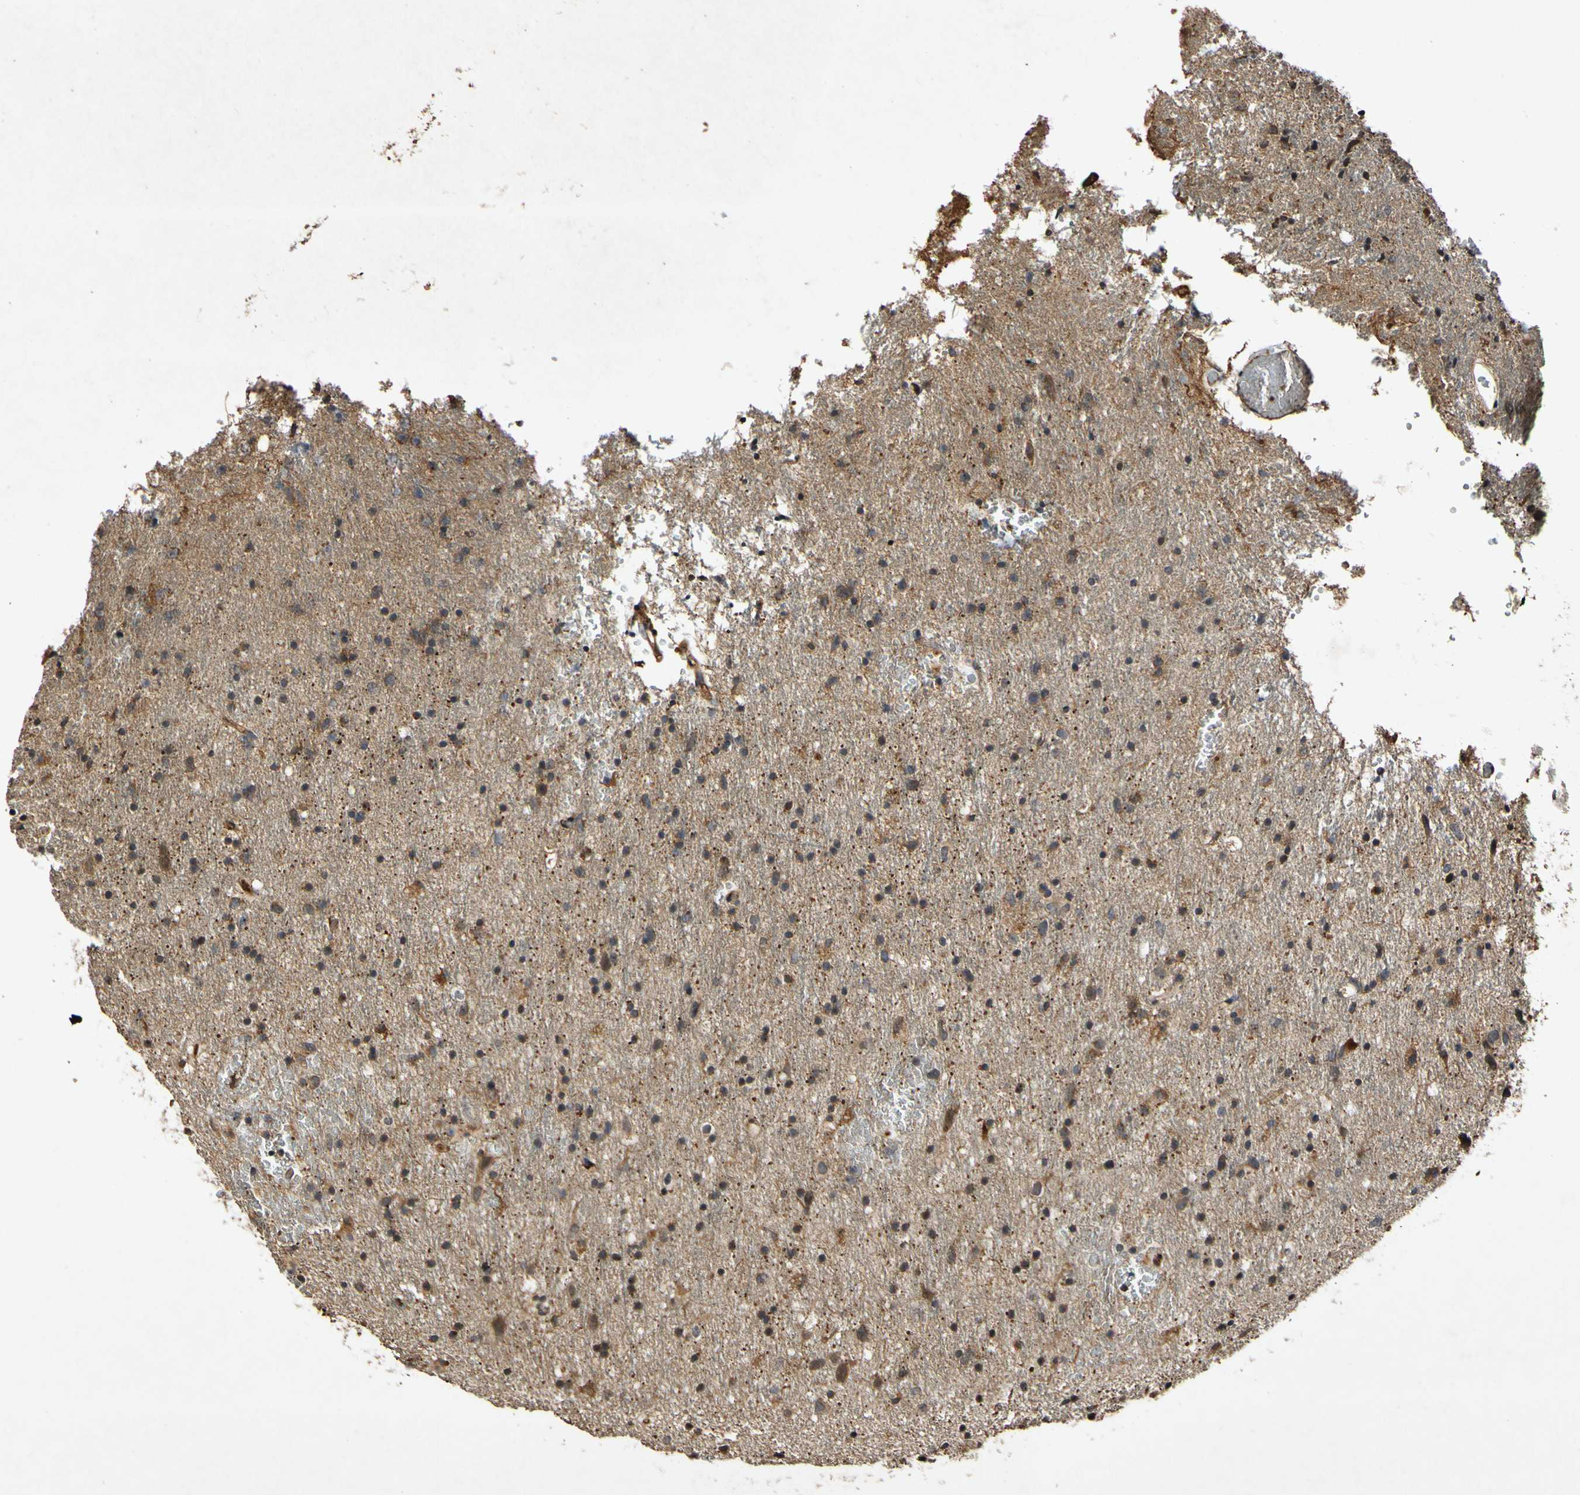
{"staining": {"intensity": "moderate", "quantity": ">75%", "location": "cytoplasmic/membranous"}, "tissue": "glioma", "cell_type": "Tumor cells", "image_type": "cancer", "snomed": [{"axis": "morphology", "description": "Glioma, malignant, Low grade"}, {"axis": "topography", "description": "Brain"}], "caption": "Immunohistochemistry (IHC) micrograph of malignant low-grade glioma stained for a protein (brown), which displays medium levels of moderate cytoplasmic/membranous expression in approximately >75% of tumor cells.", "gene": "PLAT", "patient": {"sex": "male", "age": 77}}